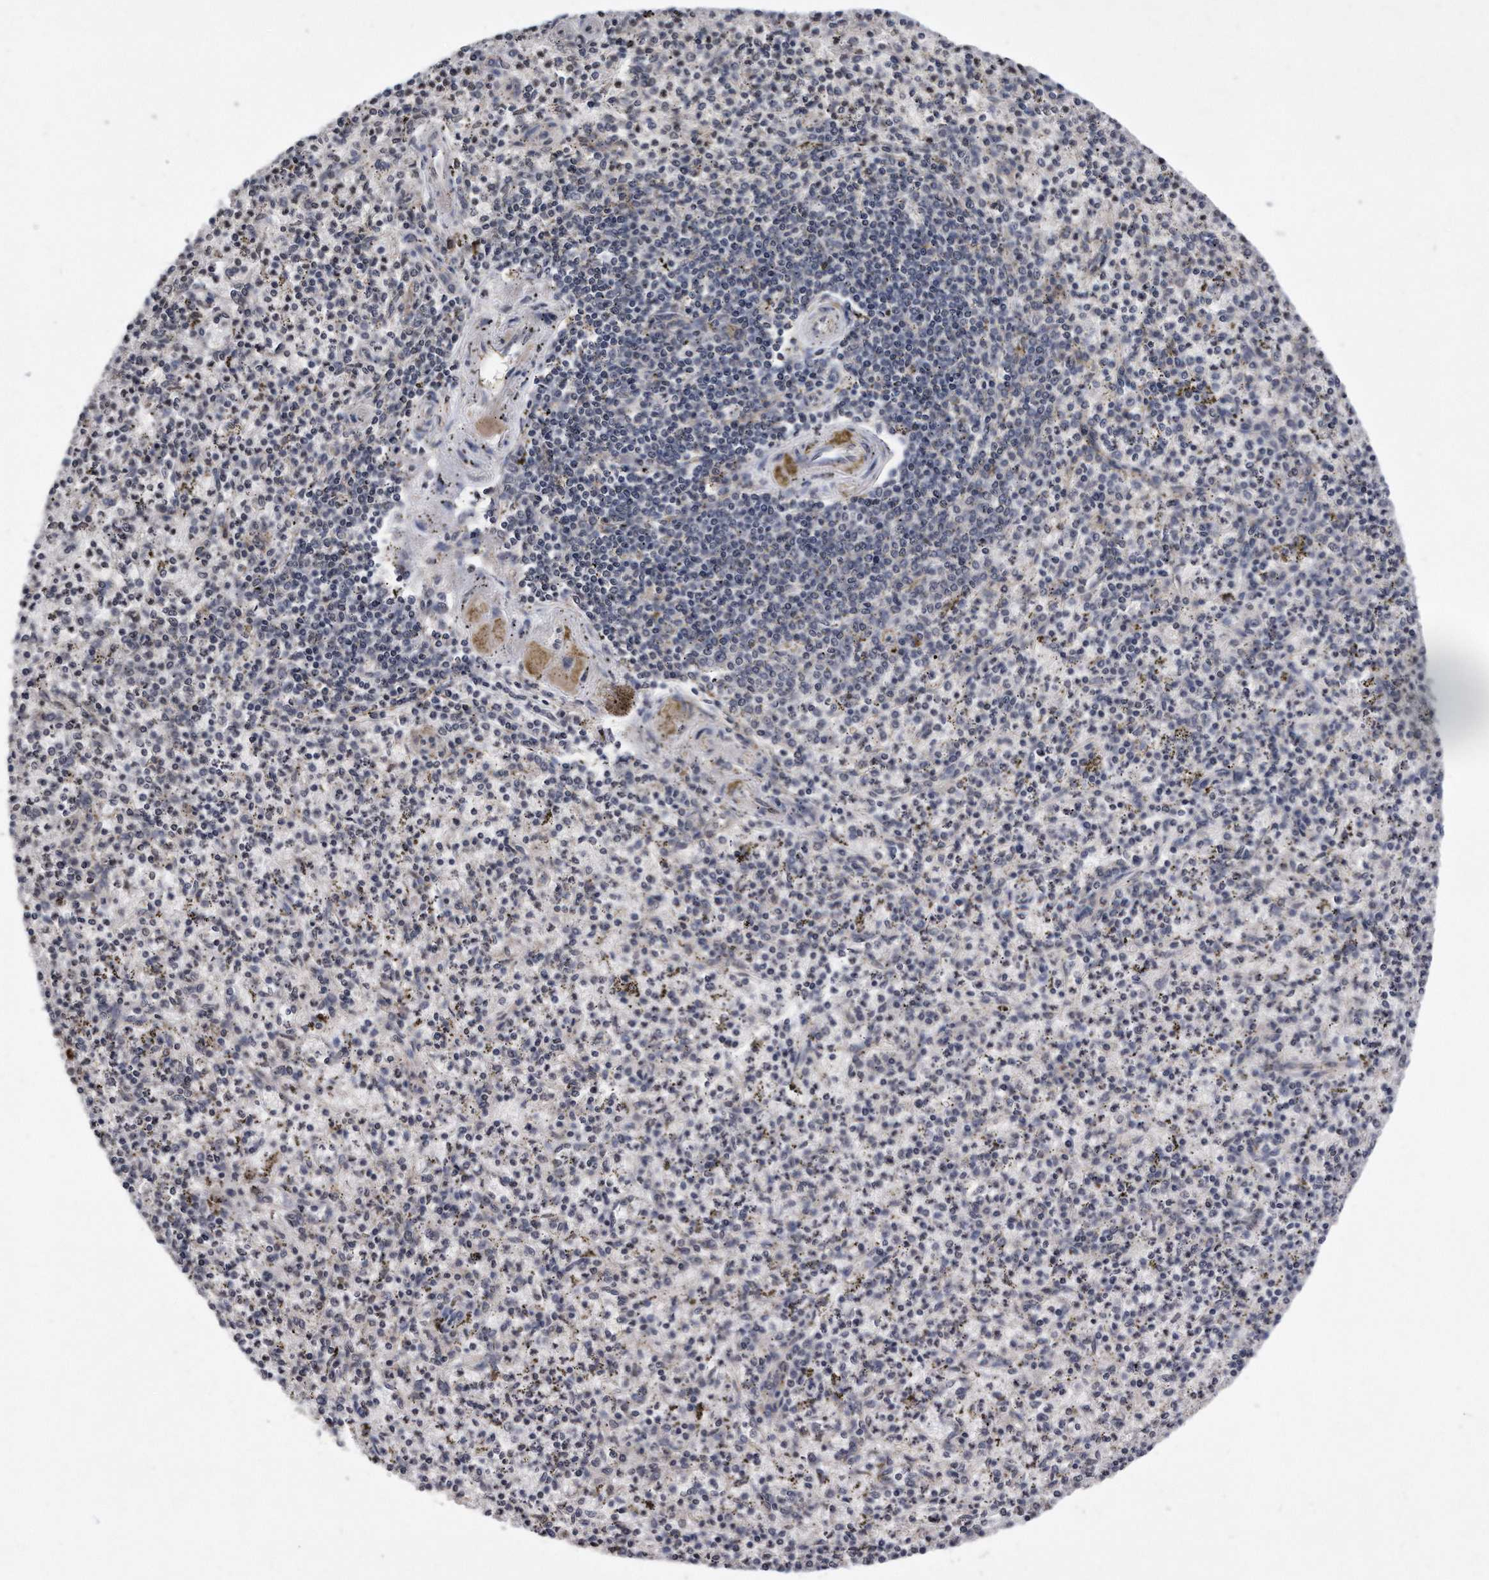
{"staining": {"intensity": "negative", "quantity": "none", "location": "none"}, "tissue": "spleen", "cell_type": "Cells in red pulp", "image_type": "normal", "snomed": [{"axis": "morphology", "description": "Normal tissue, NOS"}, {"axis": "topography", "description": "Spleen"}], "caption": "An image of spleen stained for a protein reveals no brown staining in cells in red pulp. The staining was performed using DAB (3,3'-diaminobenzidine) to visualize the protein expression in brown, while the nuclei were stained in blue with hematoxylin (Magnification: 20x).", "gene": "DAB1", "patient": {"sex": "male", "age": 72}}